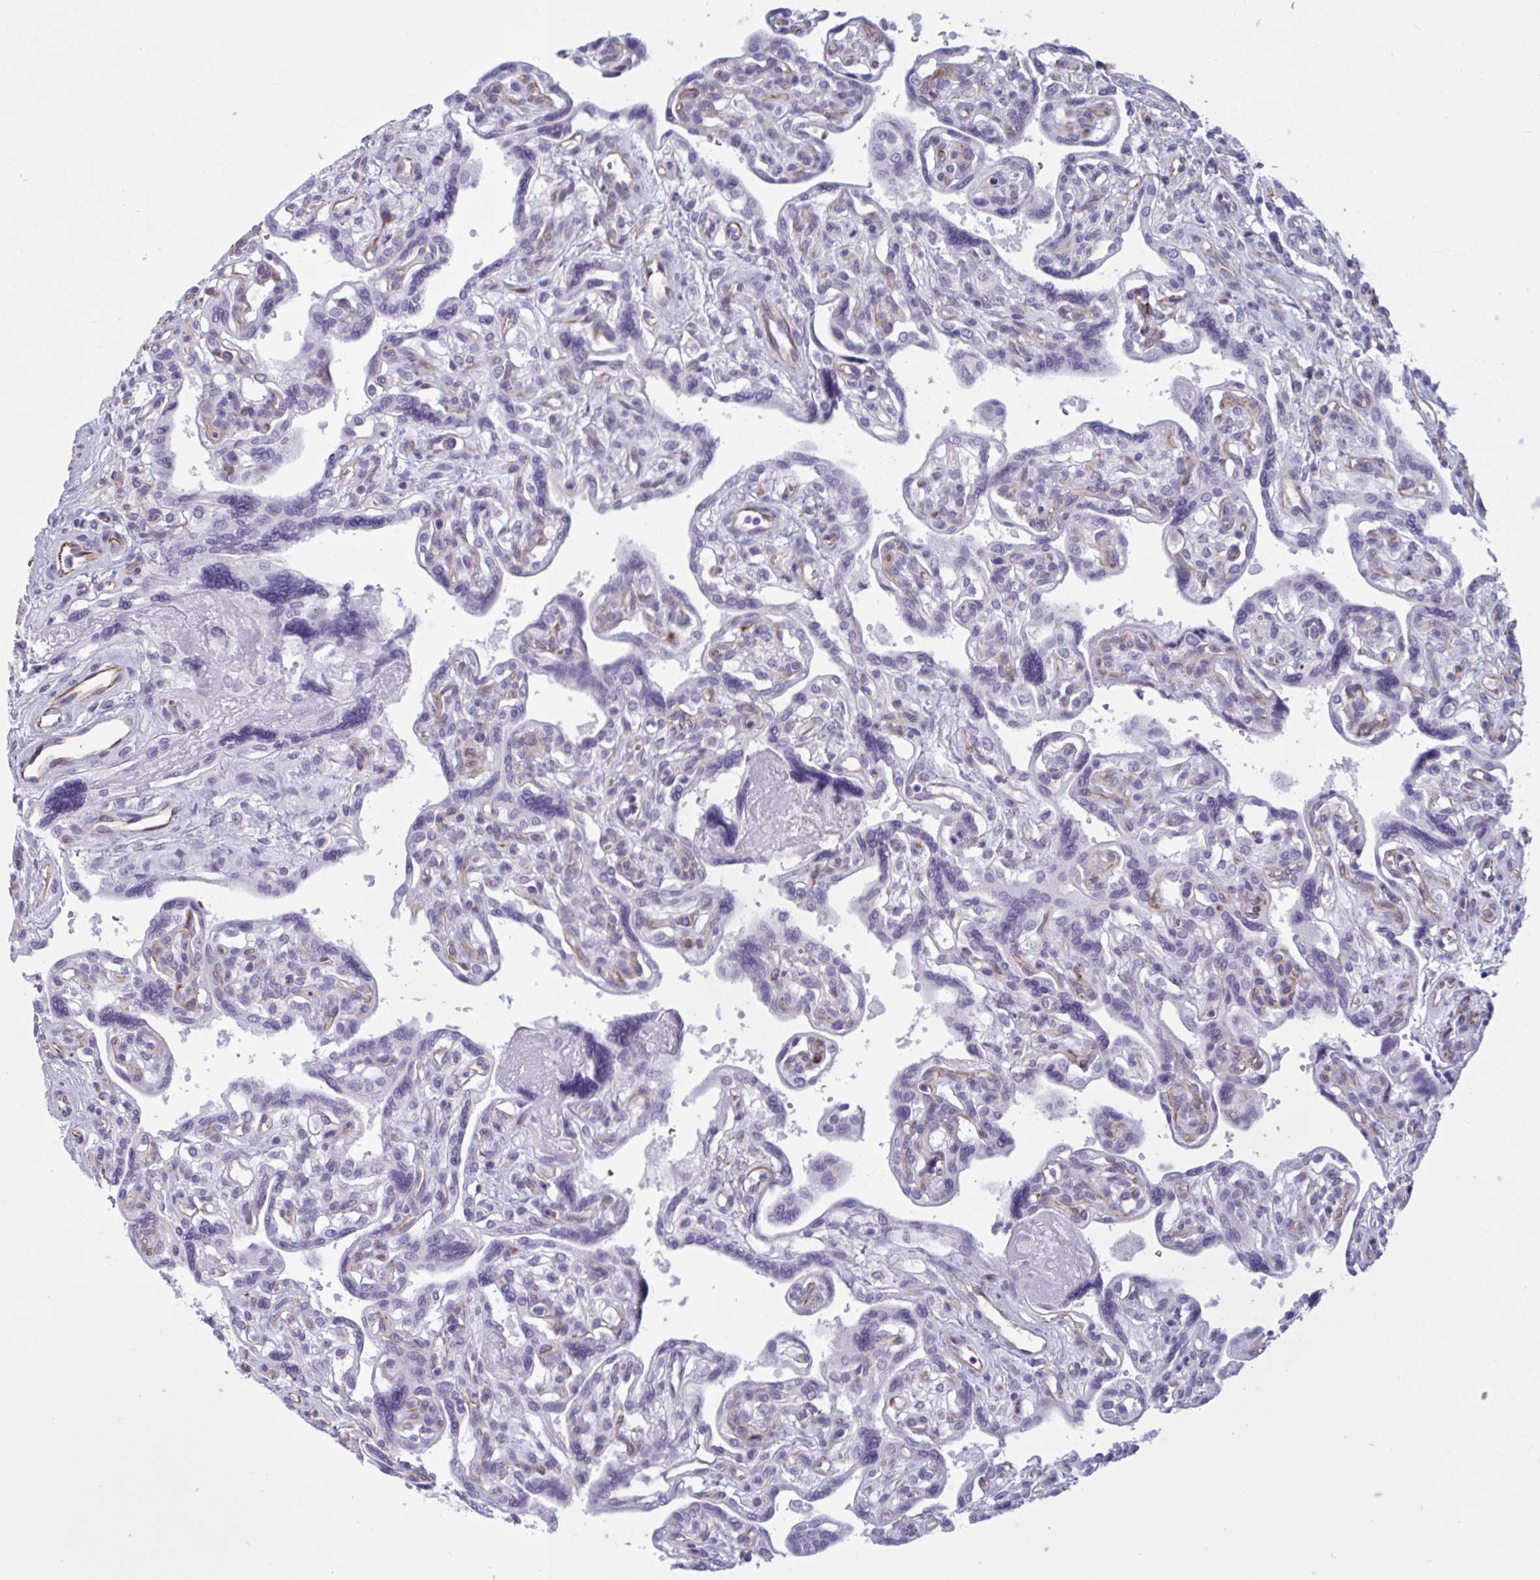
{"staining": {"intensity": "negative", "quantity": "none", "location": "none"}, "tissue": "placenta", "cell_type": "Decidual cells", "image_type": "normal", "snomed": [{"axis": "morphology", "description": "Normal tissue, NOS"}, {"axis": "topography", "description": "Placenta"}], "caption": "A high-resolution photomicrograph shows immunohistochemistry (IHC) staining of normal placenta, which reveals no significant positivity in decidual cells. (DAB (3,3'-diaminobenzidine) immunohistochemistry visualized using brightfield microscopy, high magnification).", "gene": "OR1L3", "patient": {"sex": "female", "age": 39}}